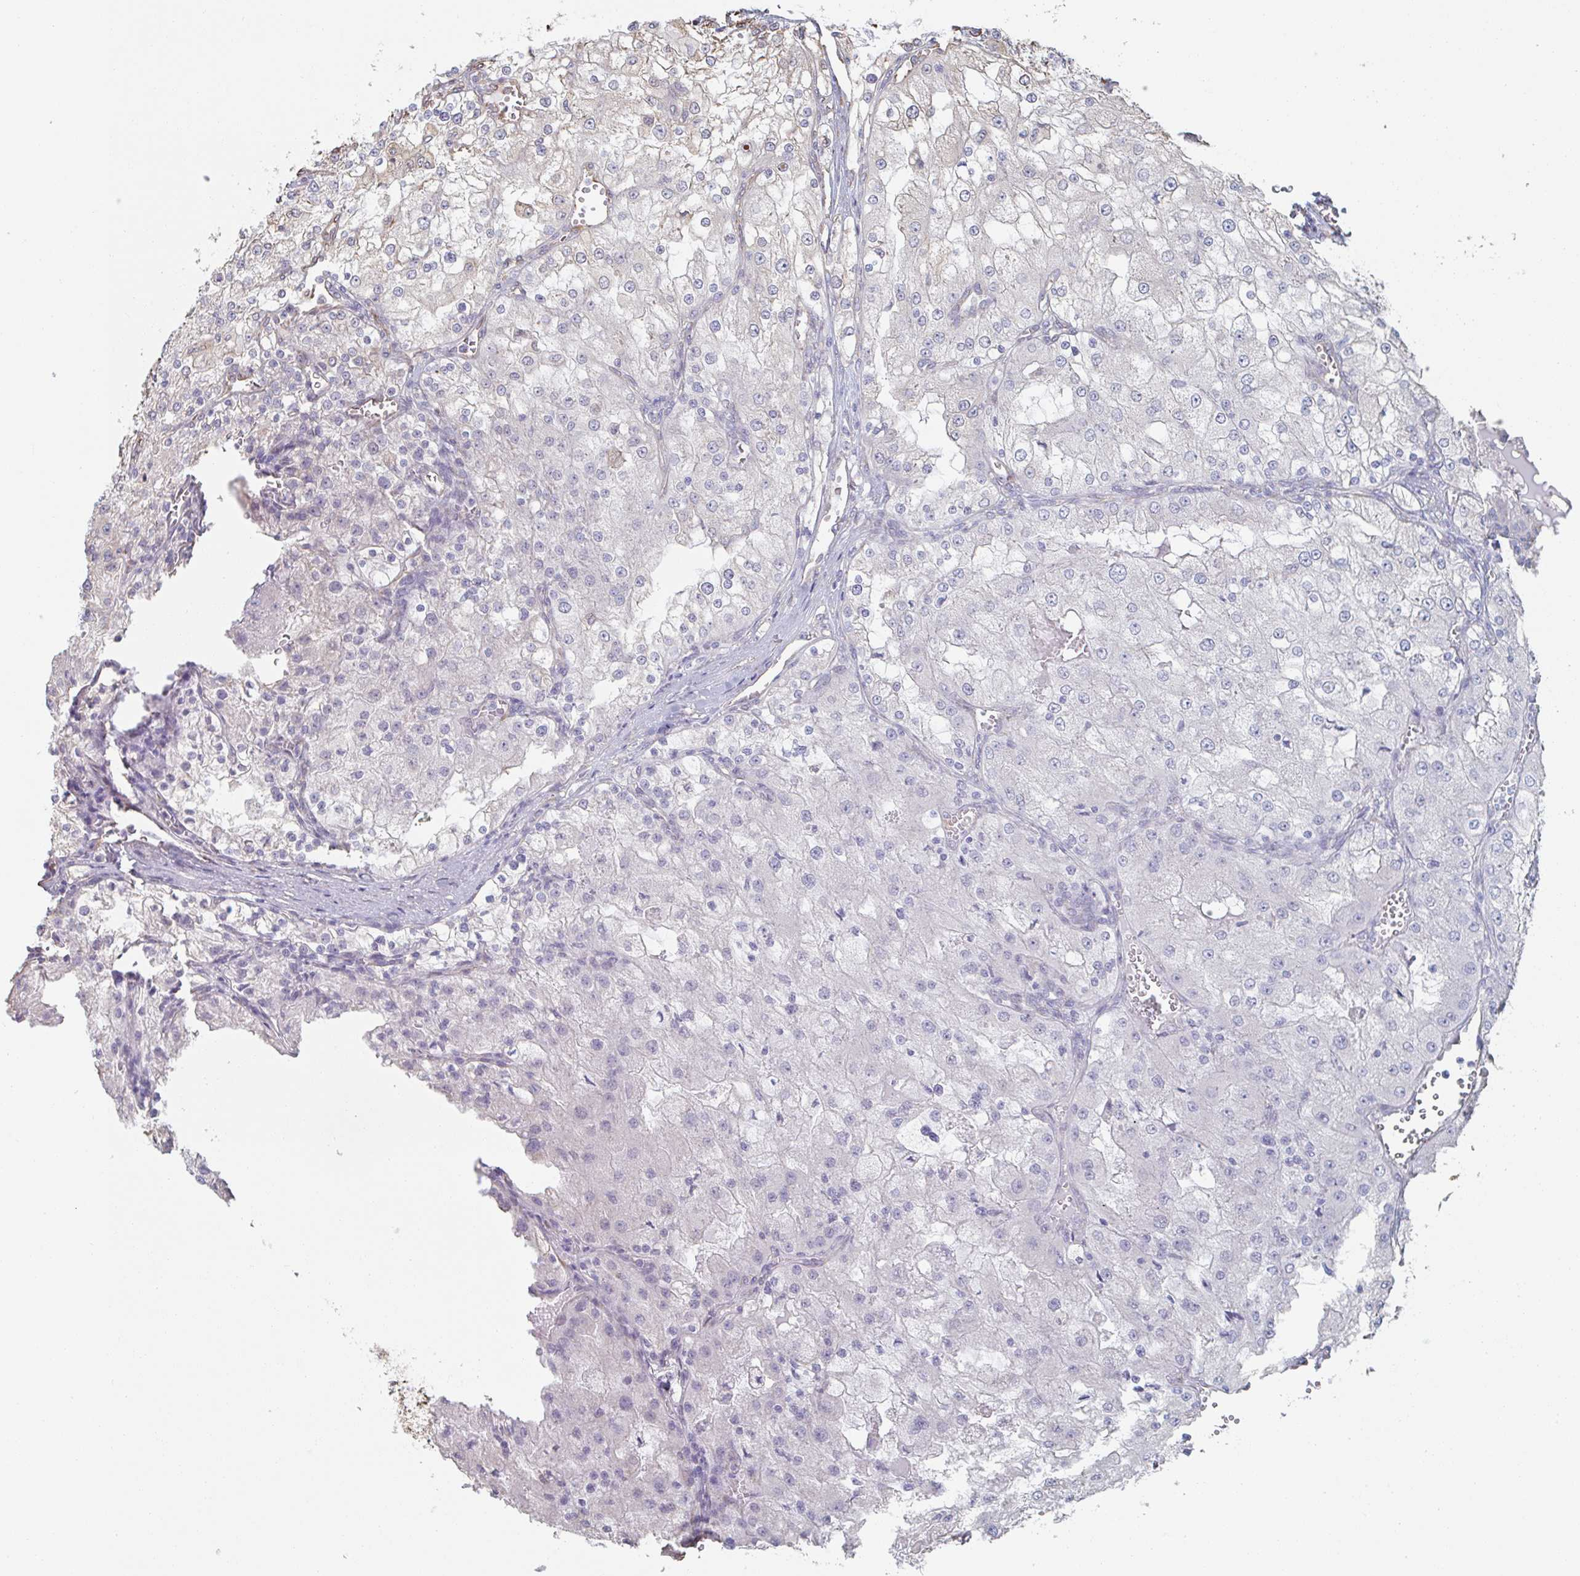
{"staining": {"intensity": "negative", "quantity": "none", "location": "none"}, "tissue": "renal cancer", "cell_type": "Tumor cells", "image_type": "cancer", "snomed": [{"axis": "morphology", "description": "Adenocarcinoma, NOS"}, {"axis": "topography", "description": "Kidney"}], "caption": "DAB (3,3'-diaminobenzidine) immunohistochemical staining of renal cancer (adenocarcinoma) displays no significant positivity in tumor cells.", "gene": "RAB5IF", "patient": {"sex": "female", "age": 74}}